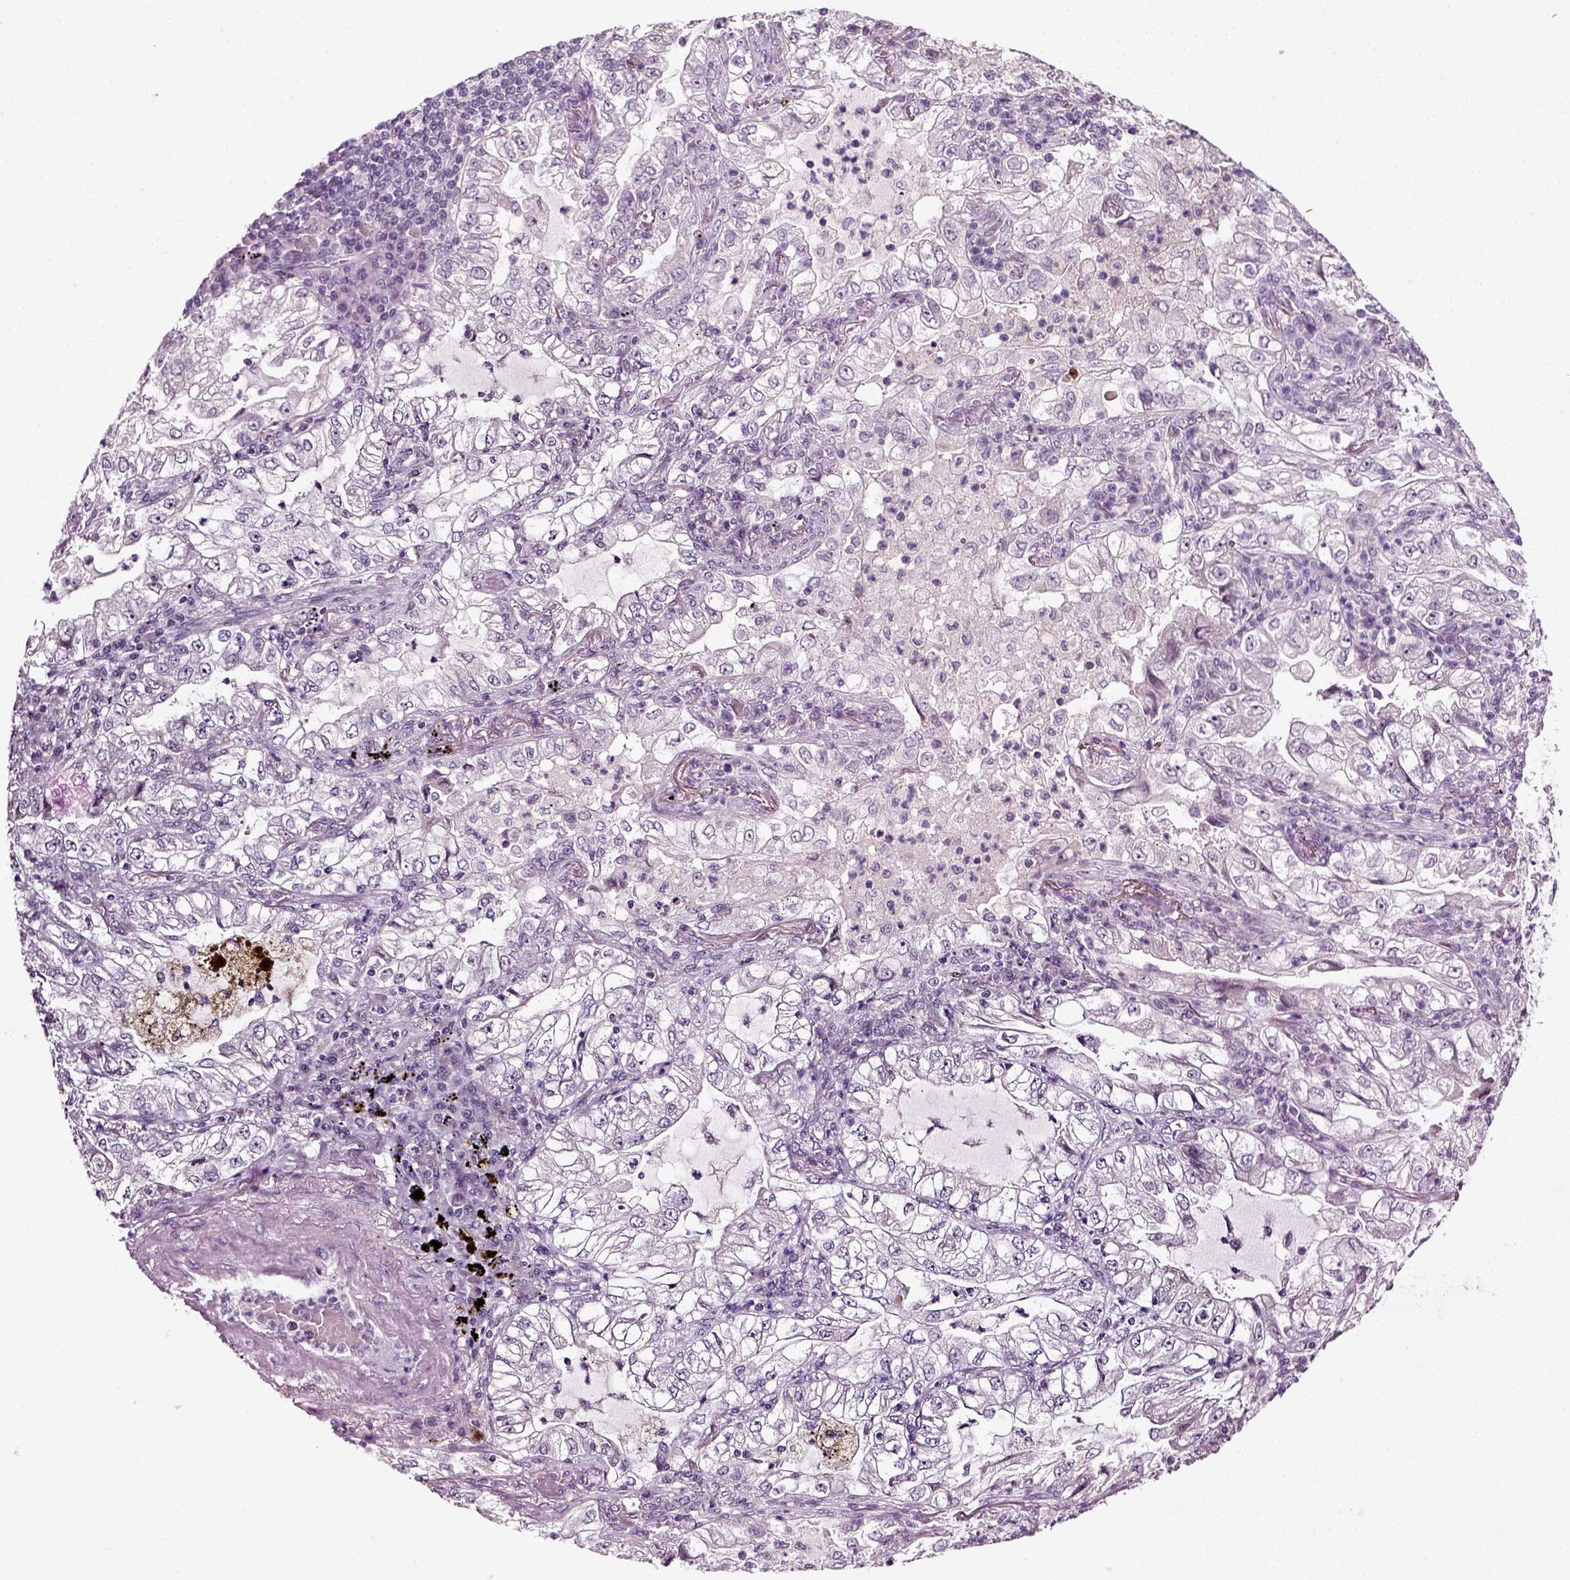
{"staining": {"intensity": "negative", "quantity": "none", "location": "none"}, "tissue": "lung cancer", "cell_type": "Tumor cells", "image_type": "cancer", "snomed": [{"axis": "morphology", "description": "Adenocarcinoma, NOS"}, {"axis": "topography", "description": "Lung"}], "caption": "An immunohistochemistry photomicrograph of lung cancer (adenocarcinoma) is shown. There is no staining in tumor cells of lung cancer (adenocarcinoma).", "gene": "SYNGAP1", "patient": {"sex": "female", "age": 73}}